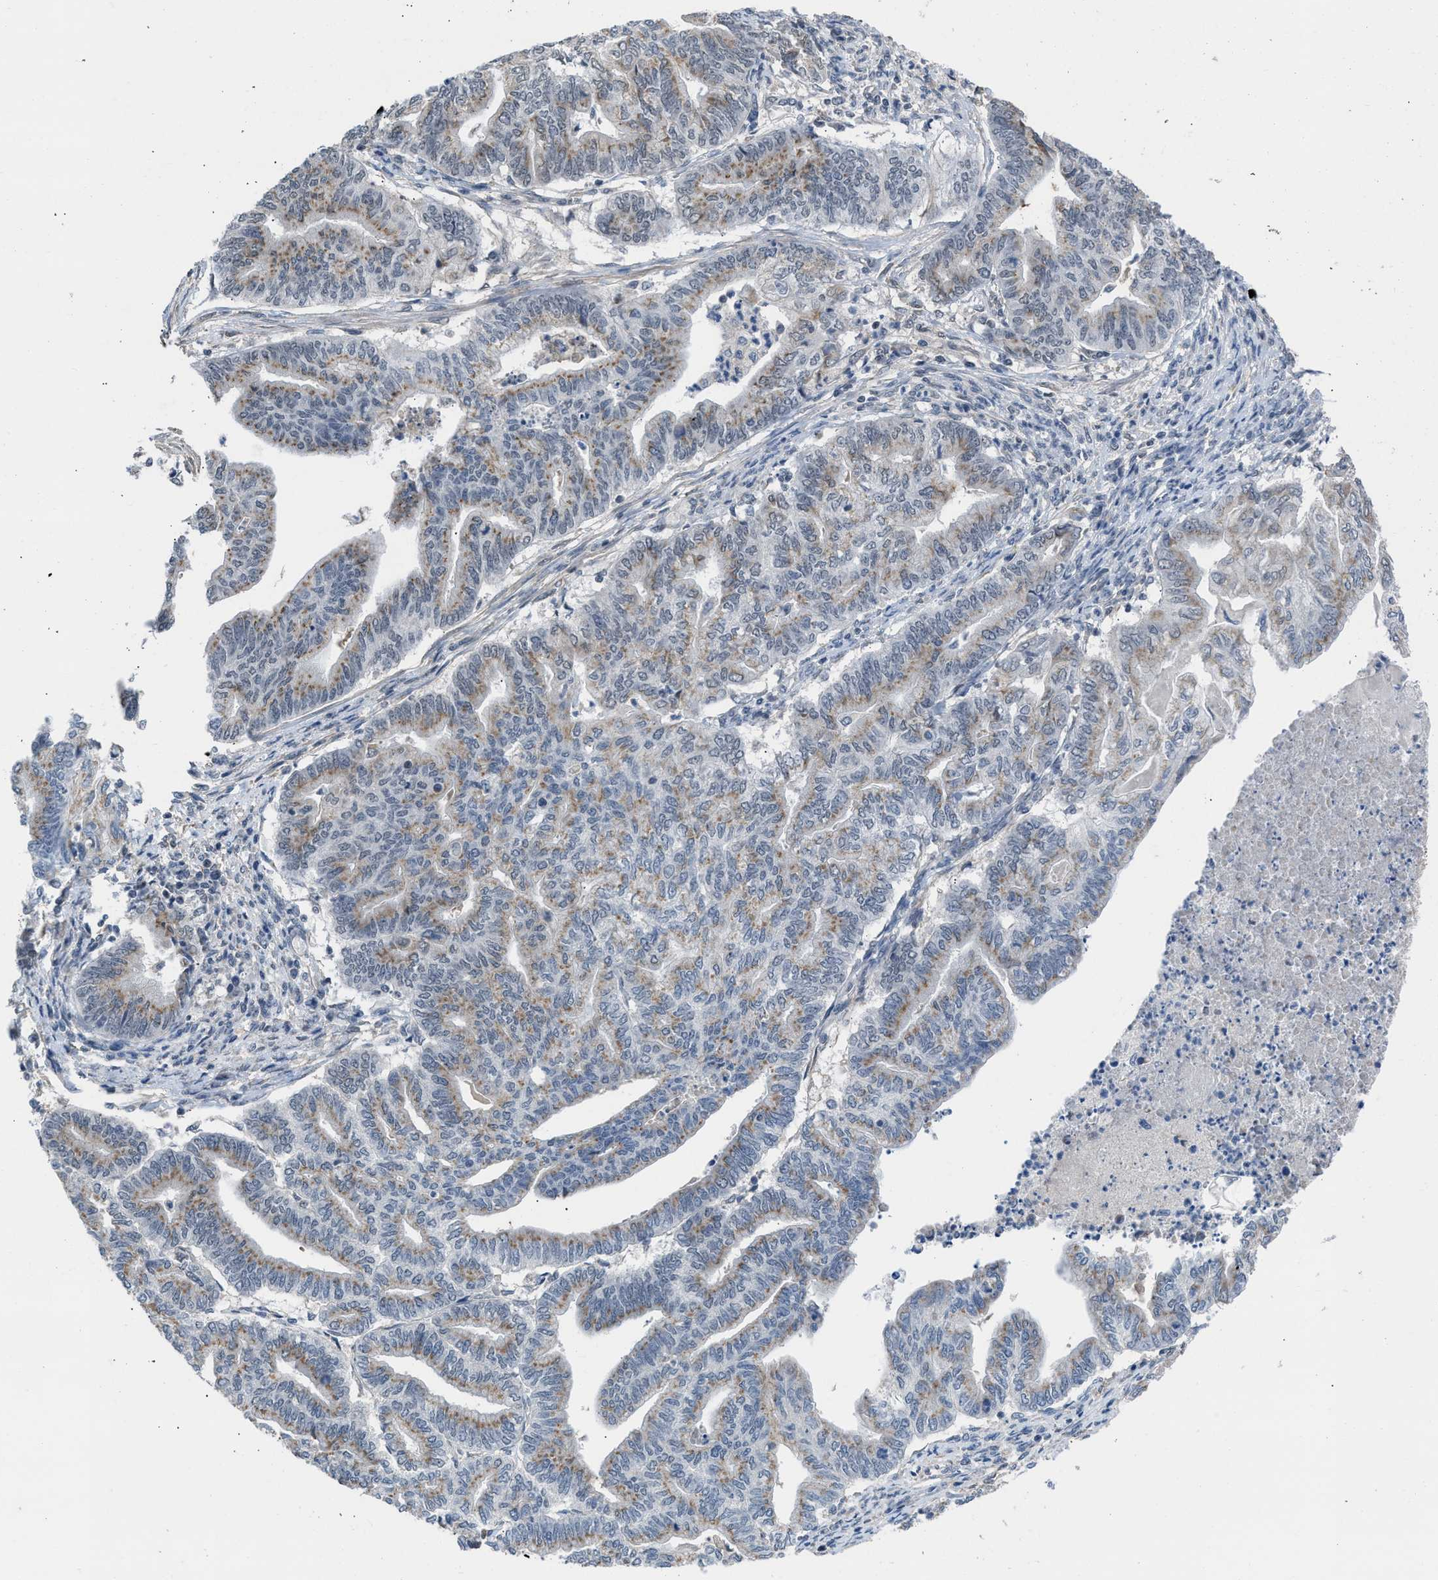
{"staining": {"intensity": "moderate", "quantity": "25%-75%", "location": "cytoplasmic/membranous"}, "tissue": "endometrial cancer", "cell_type": "Tumor cells", "image_type": "cancer", "snomed": [{"axis": "morphology", "description": "Adenocarcinoma, NOS"}, {"axis": "topography", "description": "Endometrium"}], "caption": "Endometrial cancer (adenocarcinoma) tissue demonstrates moderate cytoplasmic/membranous expression in approximately 25%-75% of tumor cells, visualized by immunohistochemistry.", "gene": "TERF2IP", "patient": {"sex": "female", "age": 79}}